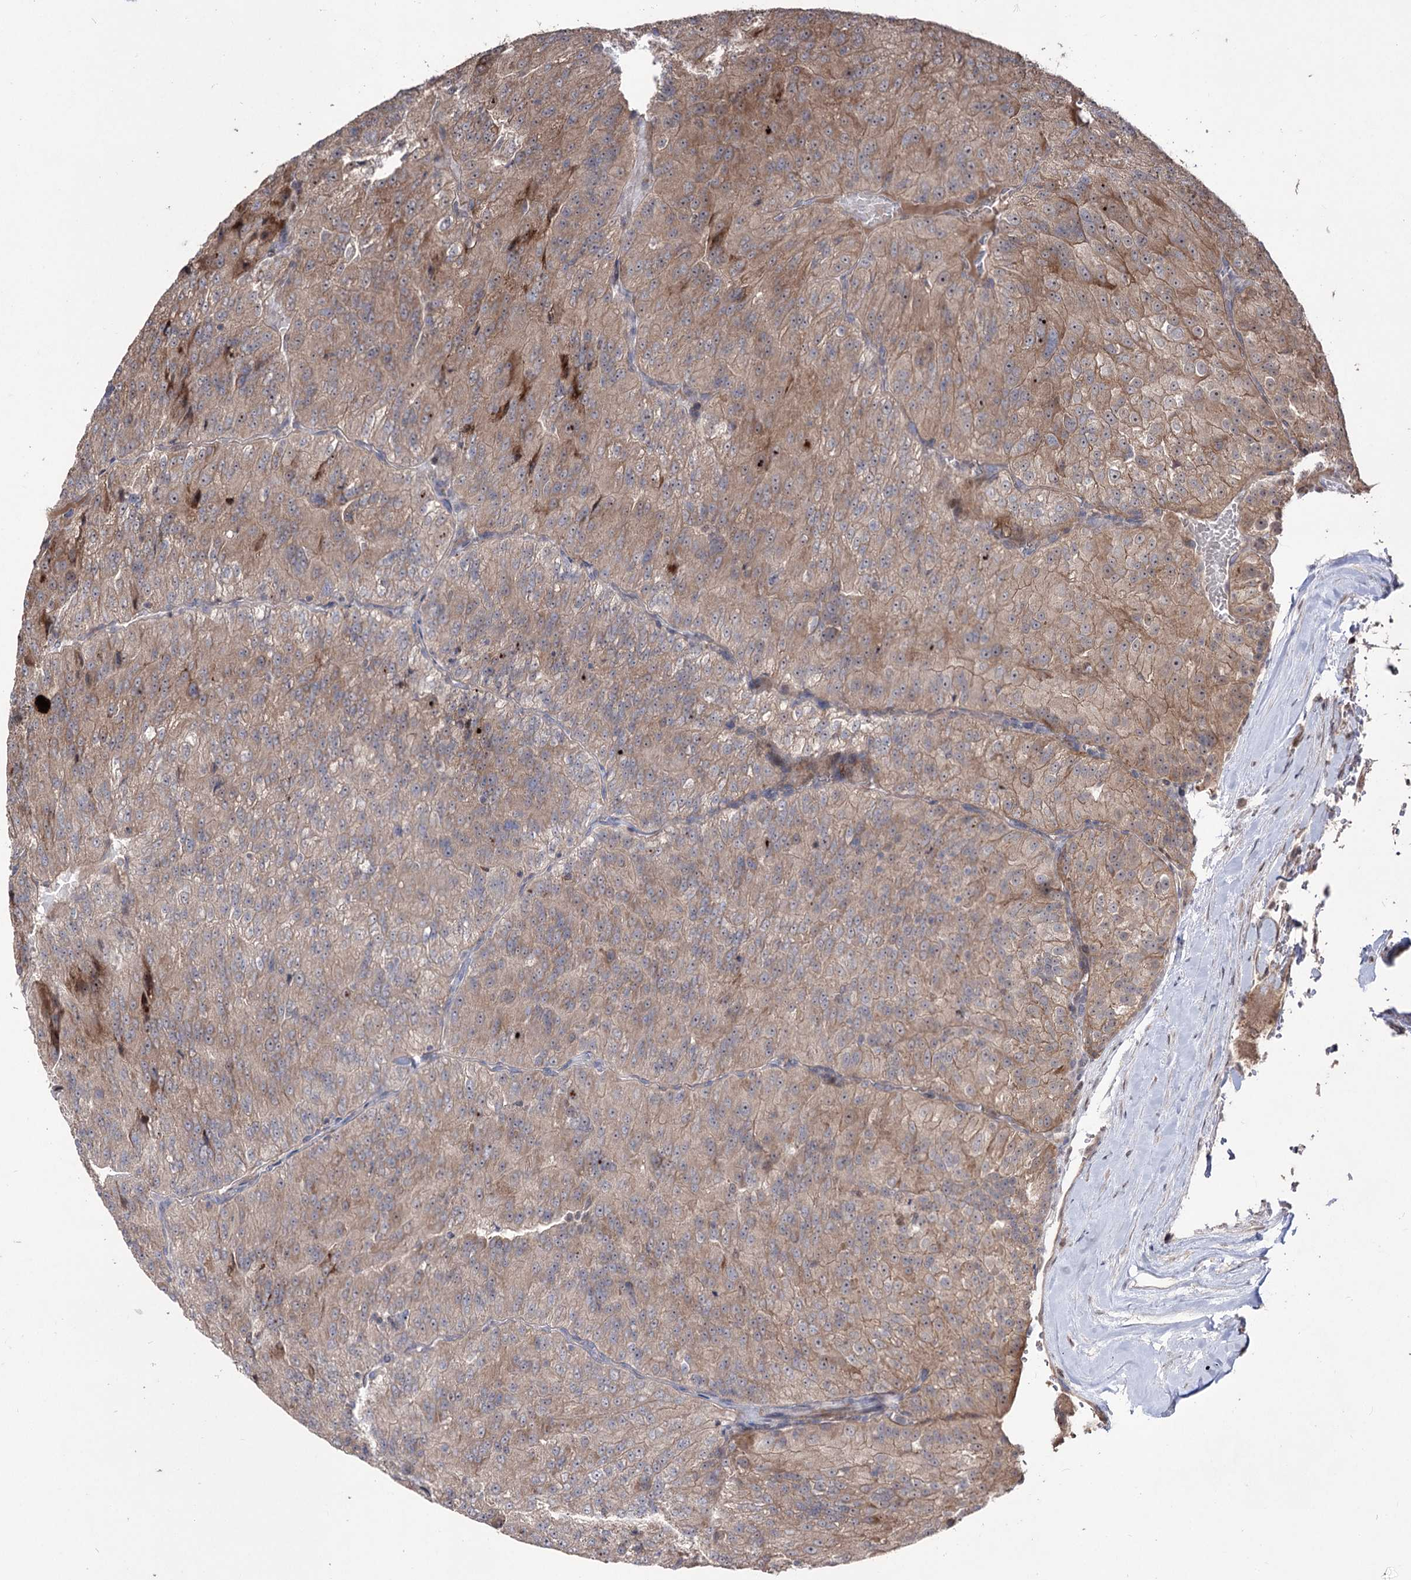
{"staining": {"intensity": "moderate", "quantity": ">75%", "location": "cytoplasmic/membranous,nuclear"}, "tissue": "renal cancer", "cell_type": "Tumor cells", "image_type": "cancer", "snomed": [{"axis": "morphology", "description": "Adenocarcinoma, NOS"}, {"axis": "topography", "description": "Kidney"}], "caption": "Protein staining of adenocarcinoma (renal) tissue displays moderate cytoplasmic/membranous and nuclear positivity in about >75% of tumor cells. The protein of interest is stained brown, and the nuclei are stained in blue (DAB (3,3'-diaminobenzidine) IHC with brightfield microscopy, high magnification).", "gene": "CPNE8", "patient": {"sex": "female", "age": 63}}